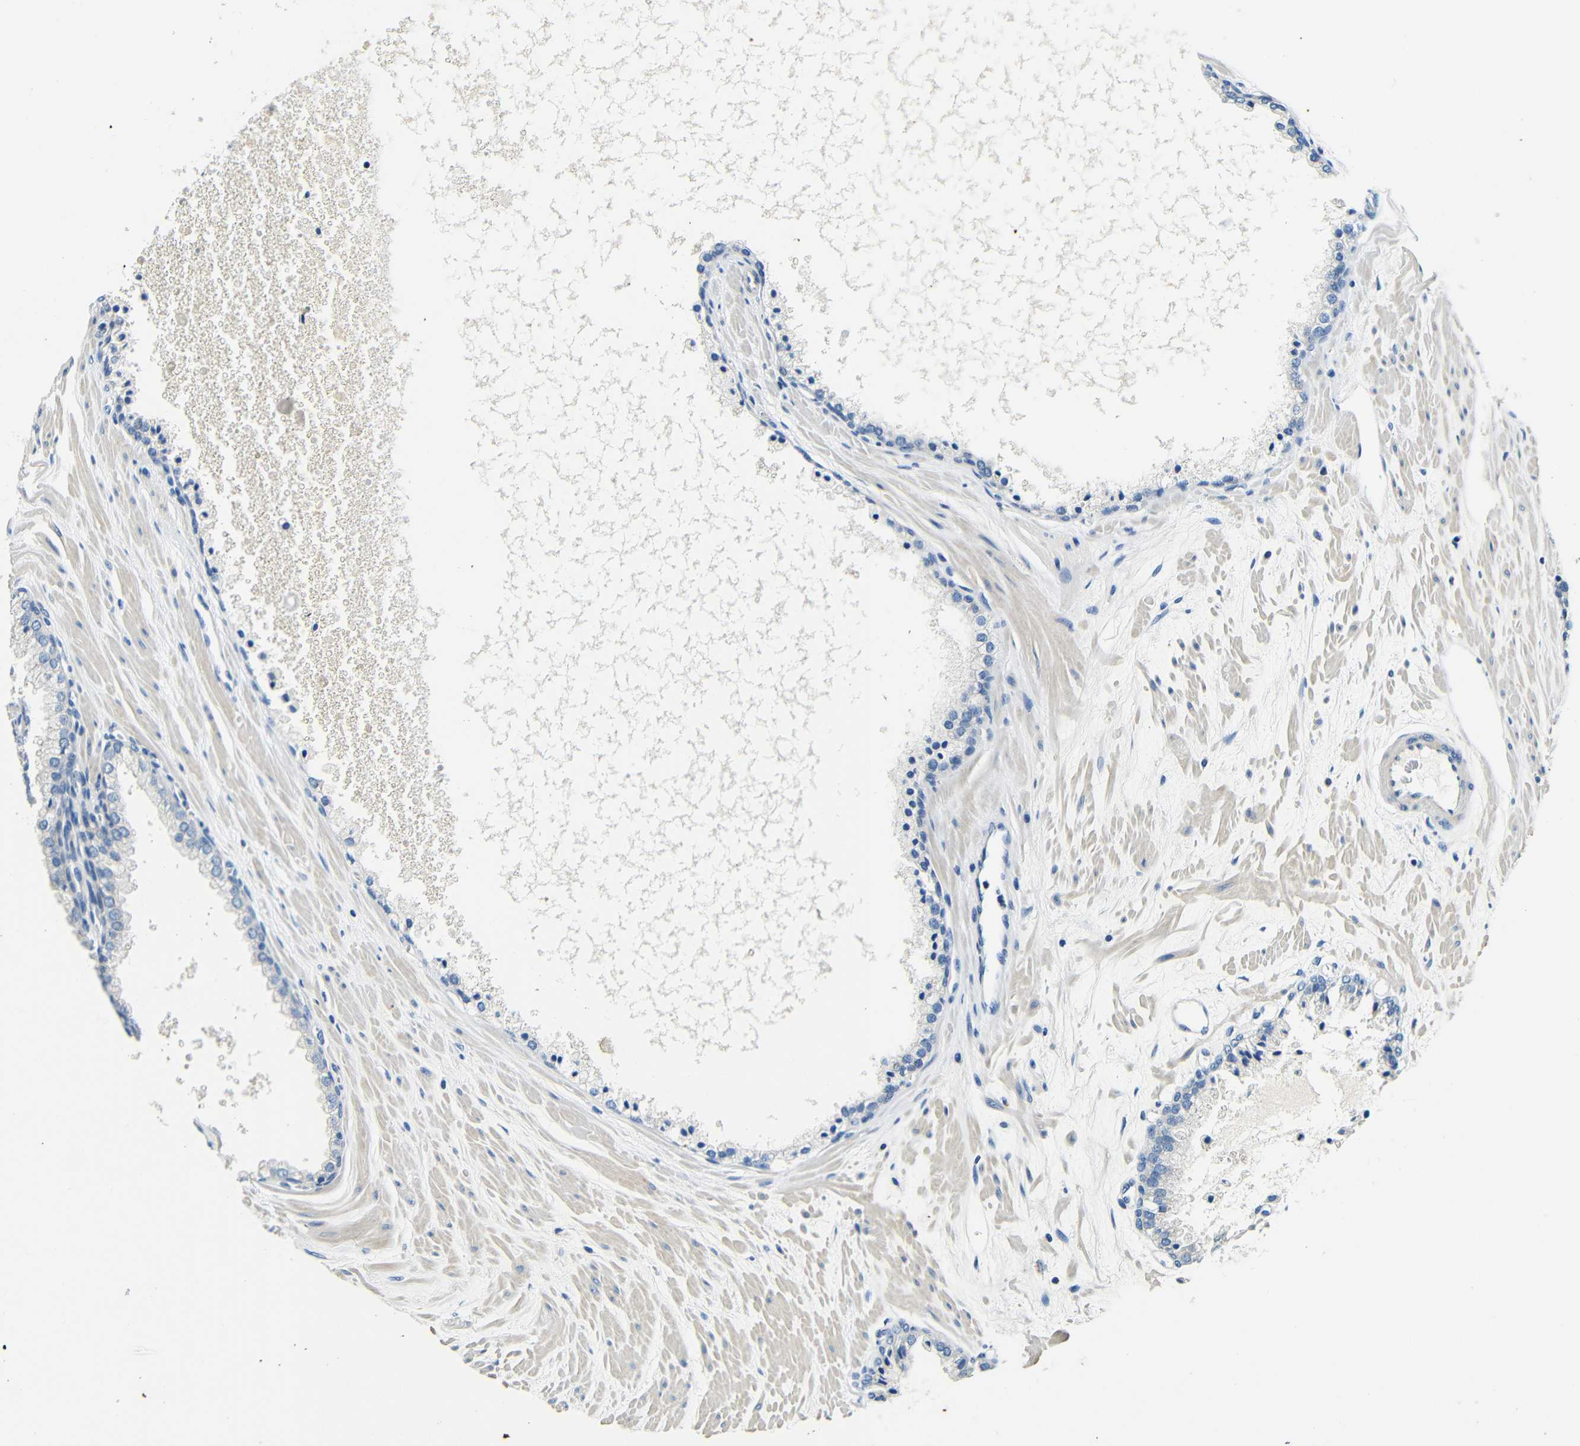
{"staining": {"intensity": "negative", "quantity": "none", "location": "none"}, "tissue": "prostate cancer", "cell_type": "Tumor cells", "image_type": "cancer", "snomed": [{"axis": "morphology", "description": "Adenocarcinoma, High grade"}, {"axis": "topography", "description": "Prostate"}], "caption": "A micrograph of adenocarcinoma (high-grade) (prostate) stained for a protein shows no brown staining in tumor cells.", "gene": "FMO5", "patient": {"sex": "male", "age": 65}}